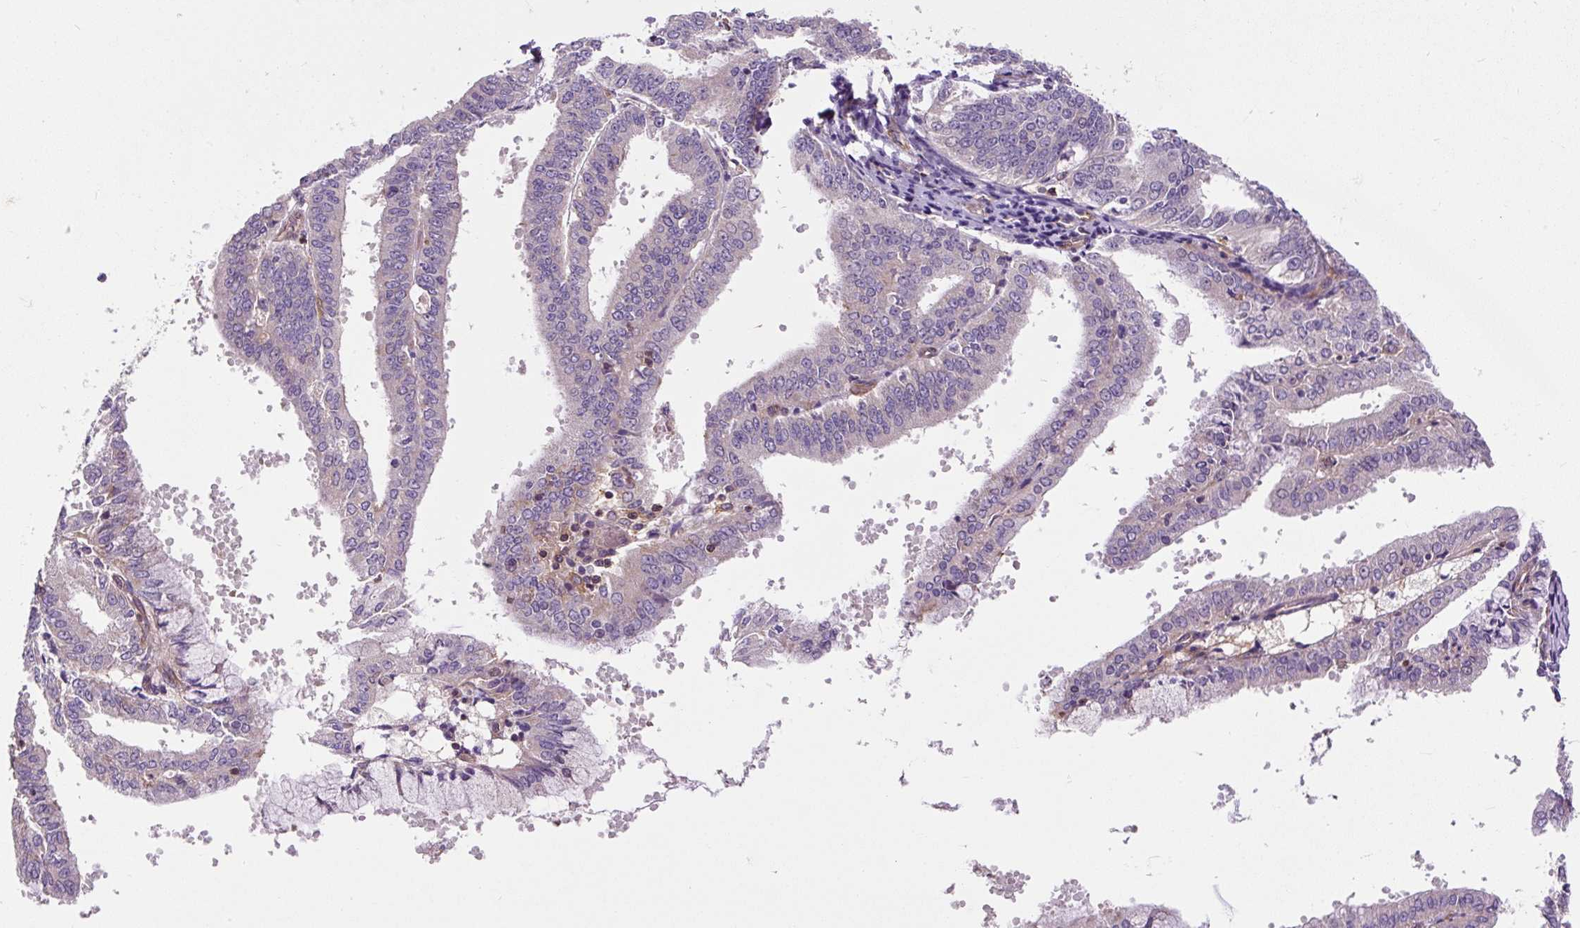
{"staining": {"intensity": "negative", "quantity": "none", "location": "none"}, "tissue": "endometrial cancer", "cell_type": "Tumor cells", "image_type": "cancer", "snomed": [{"axis": "morphology", "description": "Adenocarcinoma, NOS"}, {"axis": "topography", "description": "Endometrium"}], "caption": "Immunohistochemistry (IHC) of human endometrial adenocarcinoma exhibits no positivity in tumor cells.", "gene": "PCDHGB3", "patient": {"sex": "female", "age": 63}}